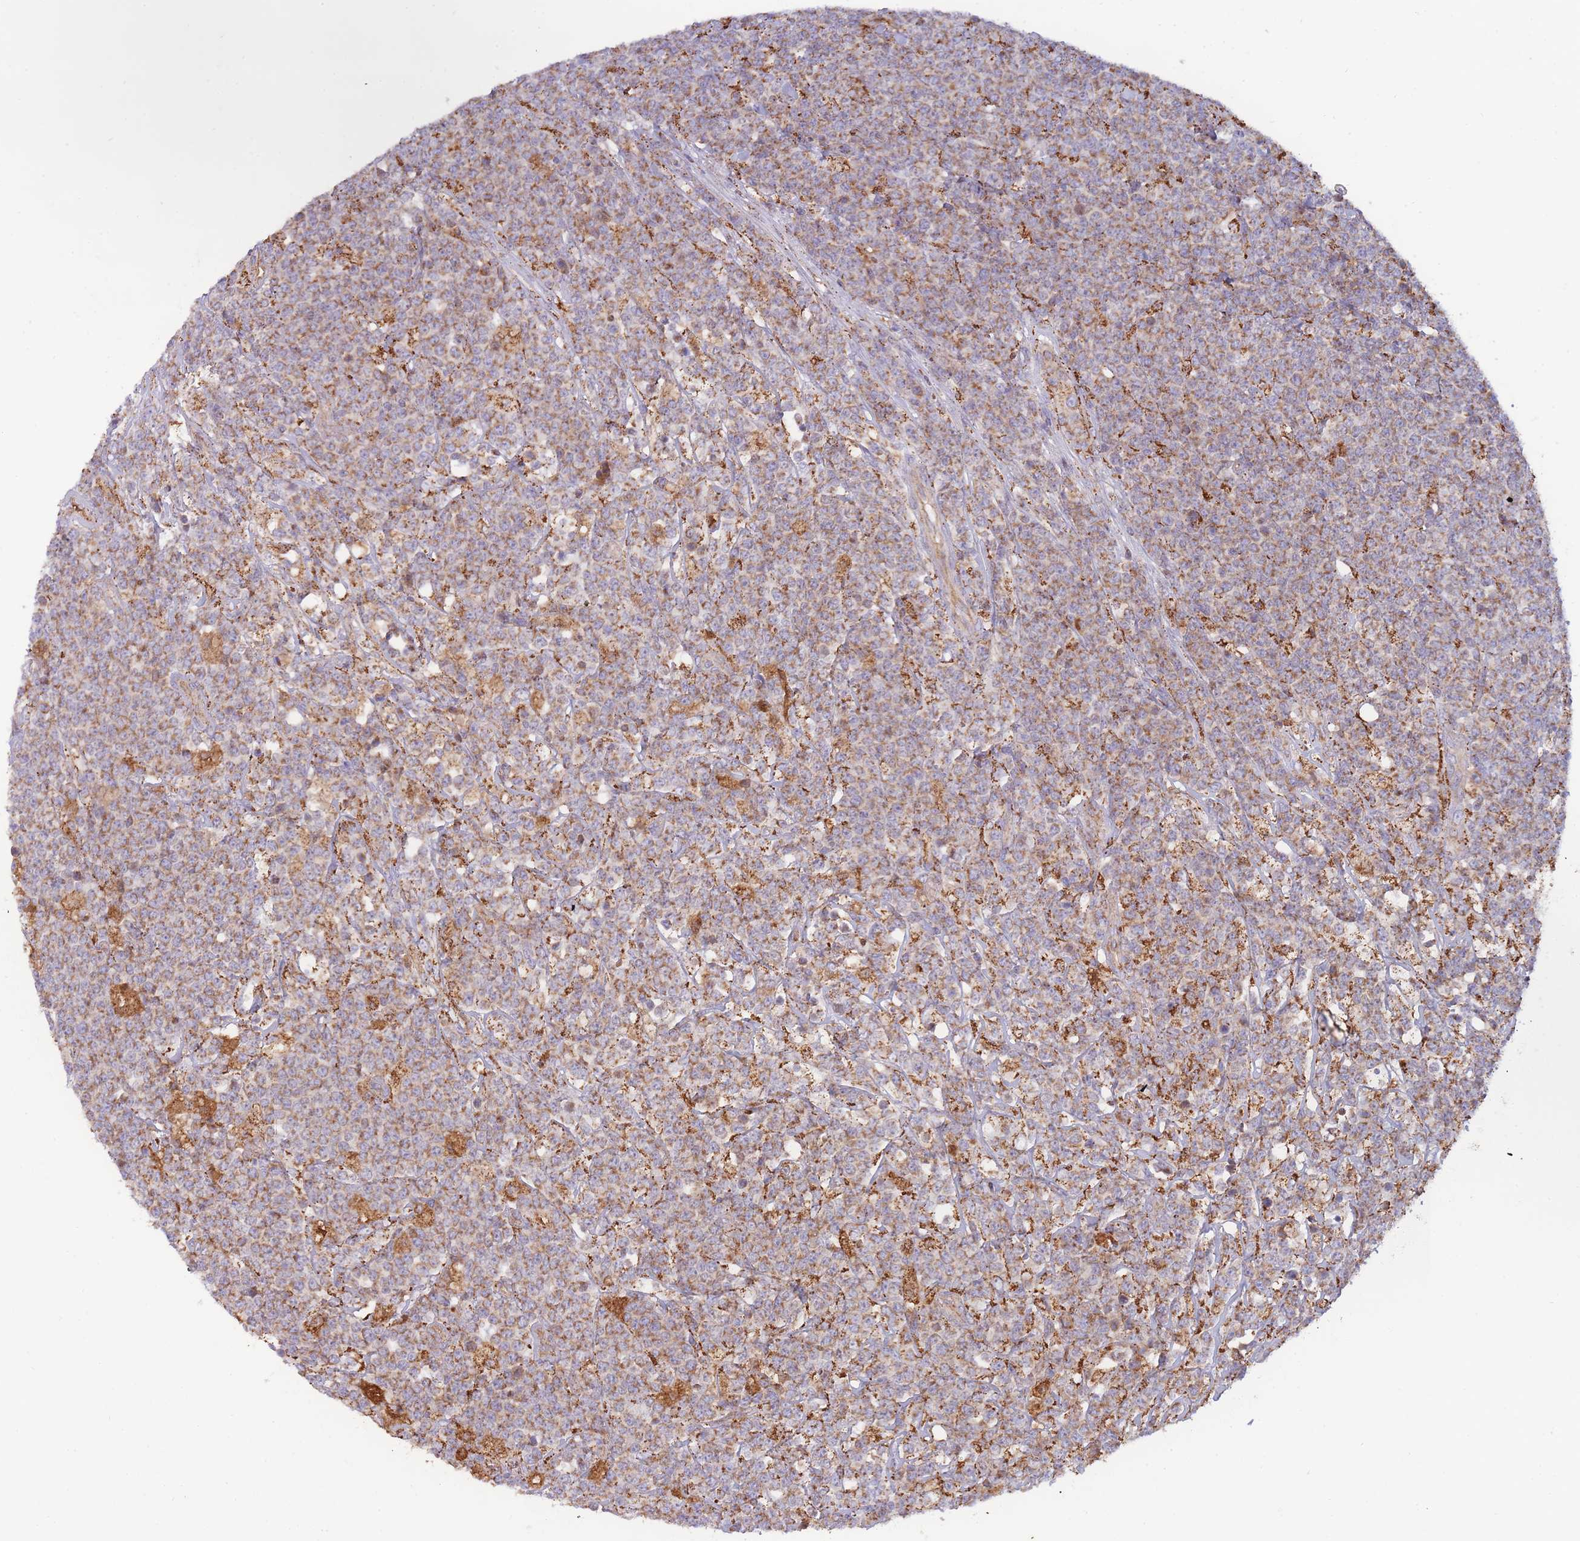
{"staining": {"intensity": "weak", "quantity": ">75%", "location": "cytoplasmic/membranous"}, "tissue": "lymphoma", "cell_type": "Tumor cells", "image_type": "cancer", "snomed": [{"axis": "morphology", "description": "Malignant lymphoma, non-Hodgkin's type, High grade"}, {"axis": "topography", "description": "Small intestine"}], "caption": "Immunohistochemical staining of human malignant lymphoma, non-Hodgkin's type (high-grade) reveals low levels of weak cytoplasmic/membranous positivity in about >75% of tumor cells. The staining was performed using DAB (3,3'-diaminobenzidine), with brown indicating positive protein expression. Nuclei are stained blue with hematoxylin.", "gene": "MRPL17", "patient": {"sex": "male", "age": 8}}